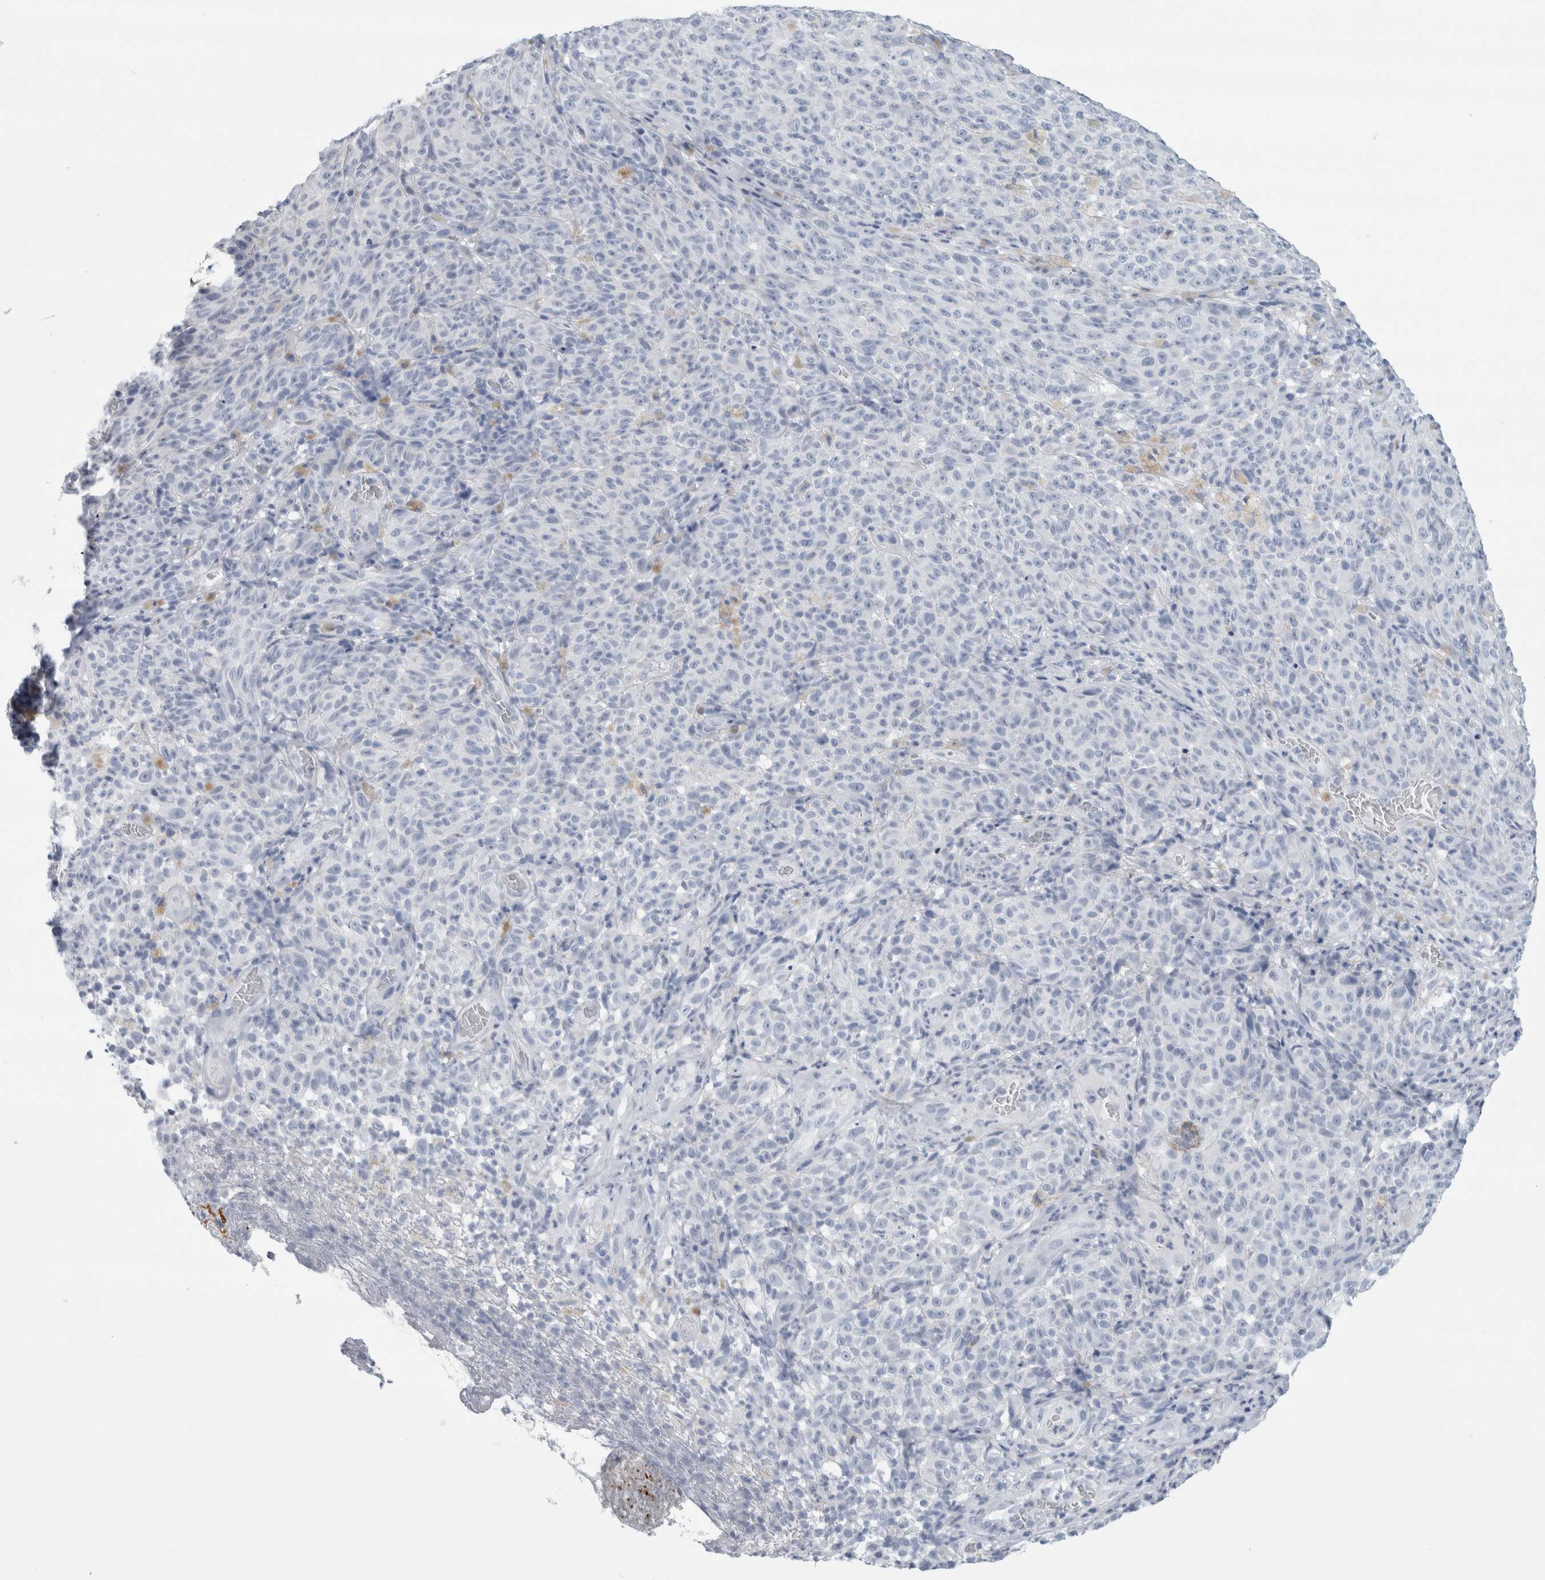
{"staining": {"intensity": "negative", "quantity": "none", "location": "none"}, "tissue": "melanoma", "cell_type": "Tumor cells", "image_type": "cancer", "snomed": [{"axis": "morphology", "description": "Malignant melanoma, NOS"}, {"axis": "topography", "description": "Skin"}], "caption": "Immunohistochemical staining of melanoma exhibits no significant staining in tumor cells.", "gene": "RPH3AL", "patient": {"sex": "female", "age": 82}}